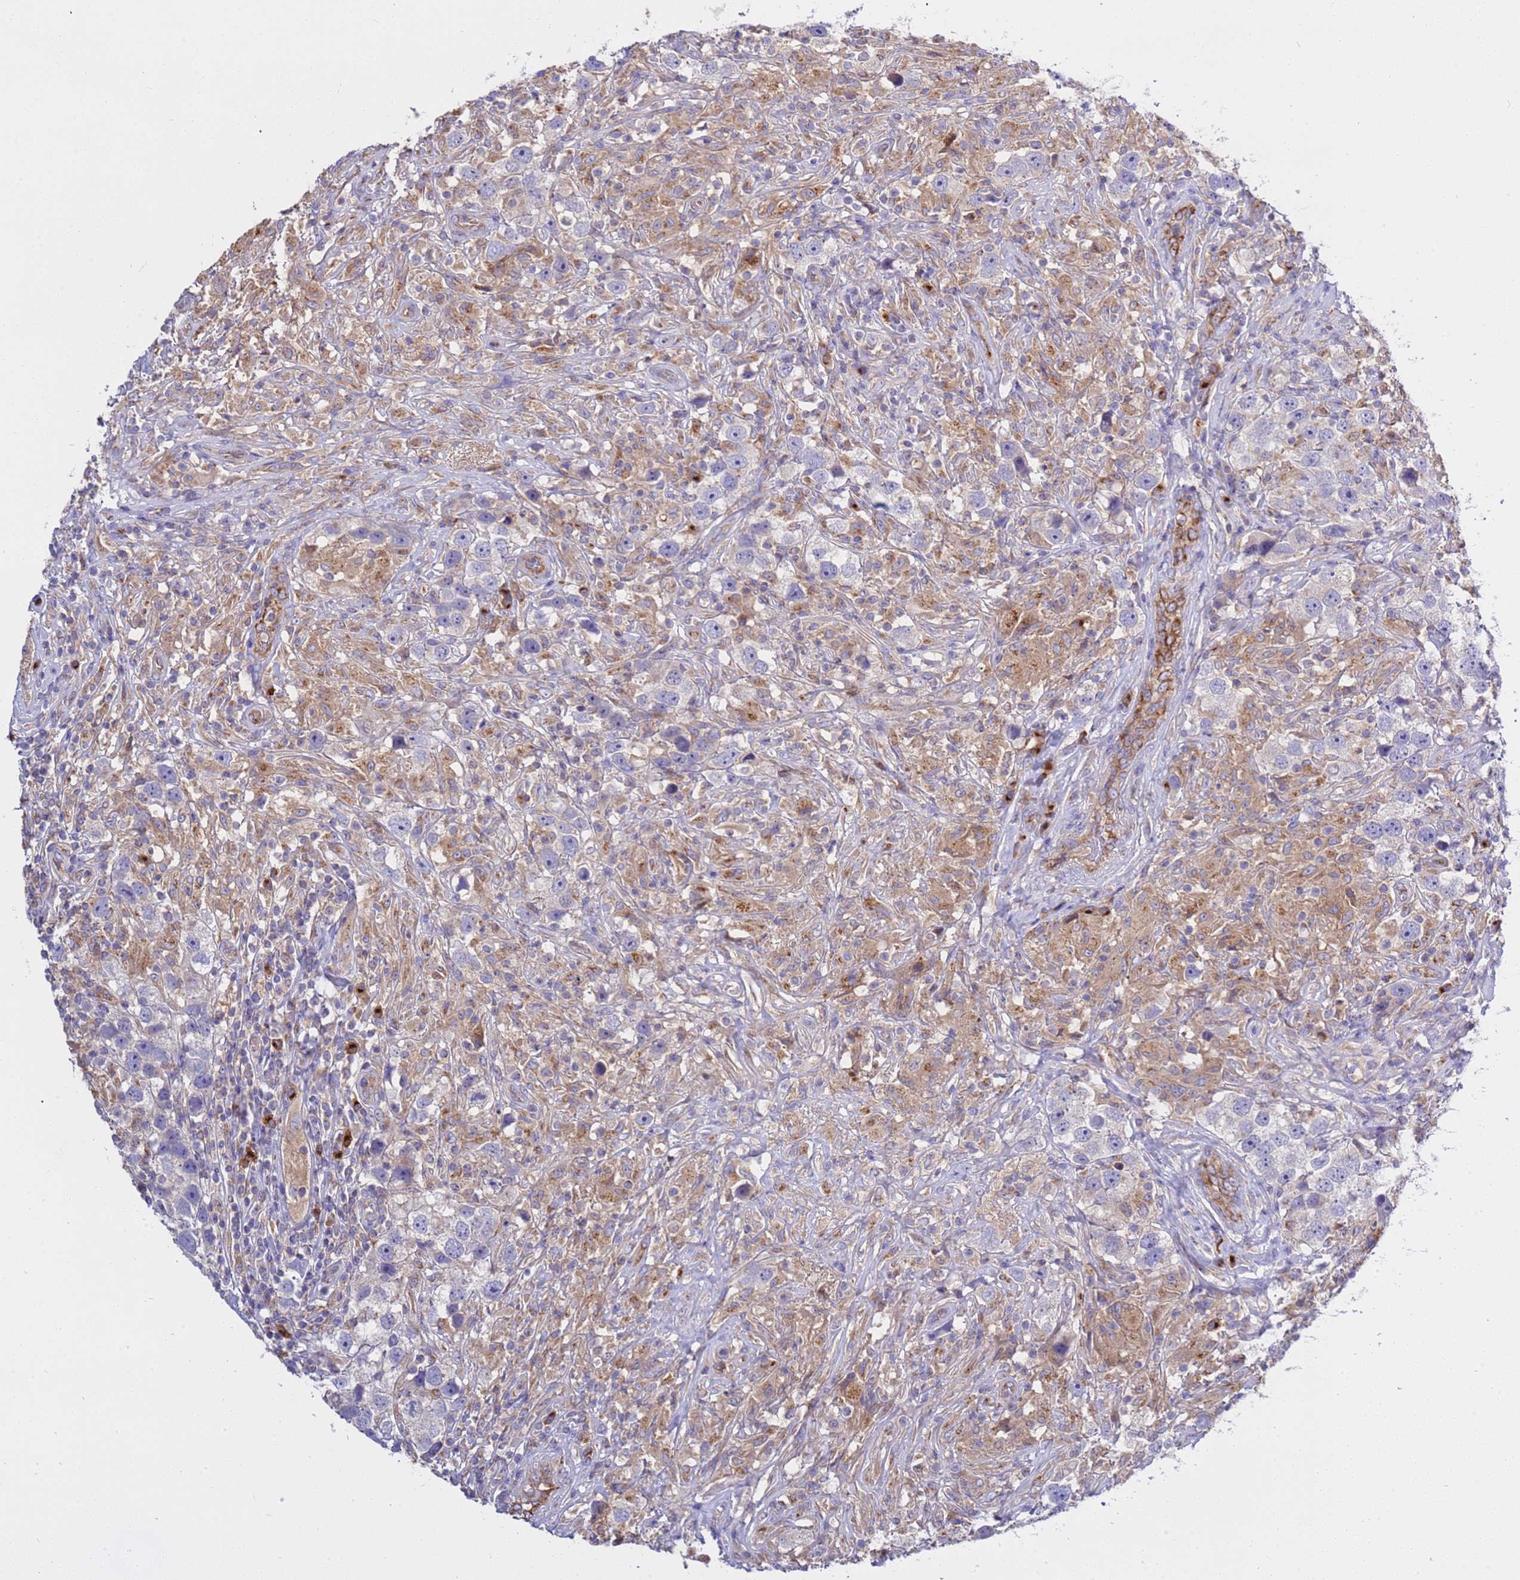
{"staining": {"intensity": "negative", "quantity": "none", "location": "none"}, "tissue": "testis cancer", "cell_type": "Tumor cells", "image_type": "cancer", "snomed": [{"axis": "morphology", "description": "Seminoma, NOS"}, {"axis": "topography", "description": "Testis"}], "caption": "This is an immunohistochemistry (IHC) histopathology image of human seminoma (testis). There is no staining in tumor cells.", "gene": "ANAPC1", "patient": {"sex": "male", "age": 49}}